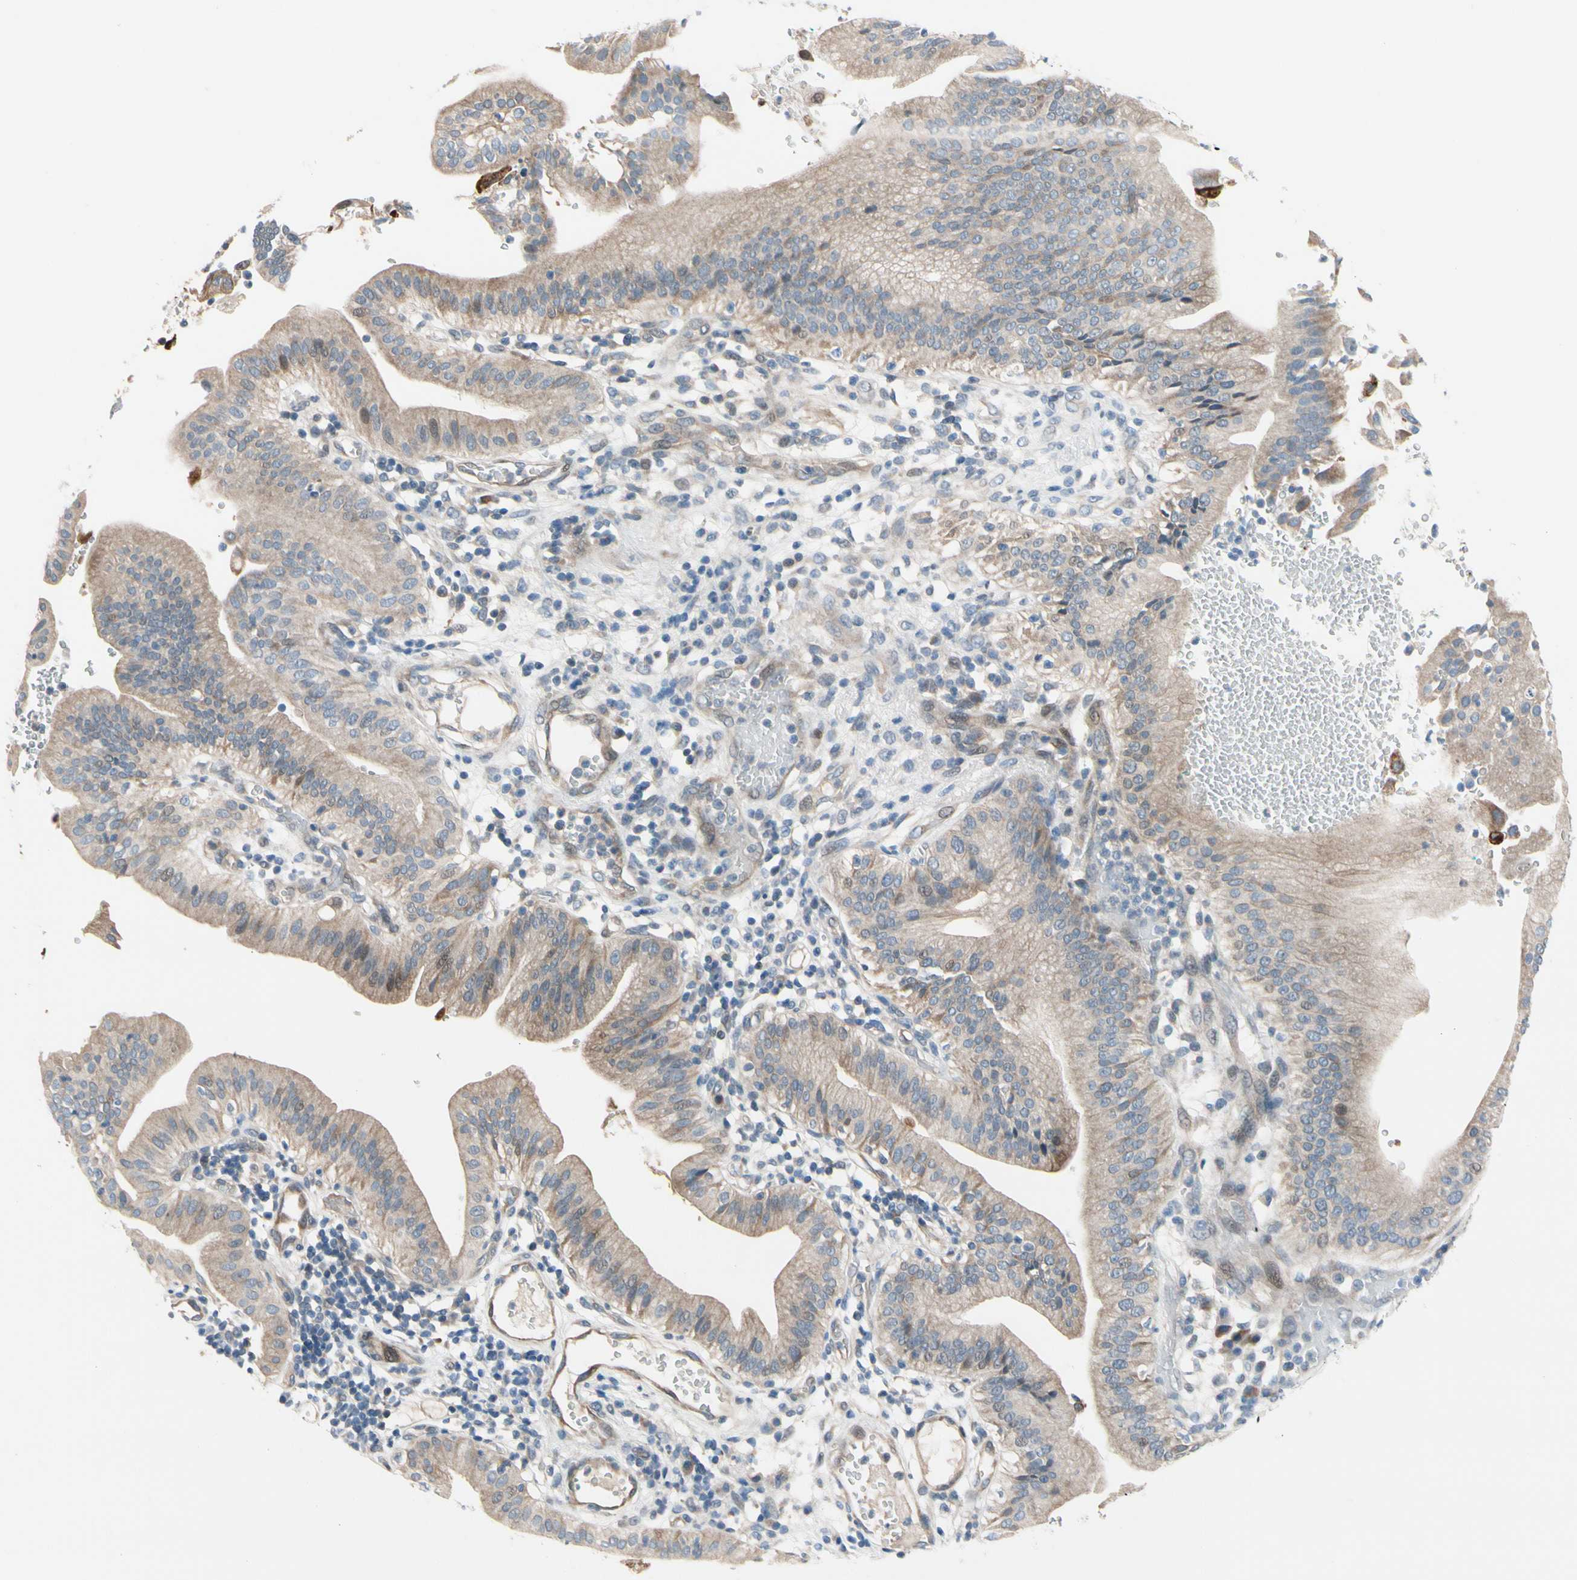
{"staining": {"intensity": "moderate", "quantity": ">75%", "location": "cytoplasmic/membranous"}, "tissue": "pancreatic cancer", "cell_type": "Tumor cells", "image_type": "cancer", "snomed": [{"axis": "morphology", "description": "Adenocarcinoma, NOS"}, {"axis": "morphology", "description": "Adenocarcinoma, metastatic, NOS"}, {"axis": "topography", "description": "Lymph node"}, {"axis": "topography", "description": "Pancreas"}, {"axis": "topography", "description": "Duodenum"}], "caption": "Adenocarcinoma (pancreatic) stained with immunohistochemistry exhibits moderate cytoplasmic/membranous staining in about >75% of tumor cells.", "gene": "CFAP36", "patient": {"sex": "female", "age": 64}}